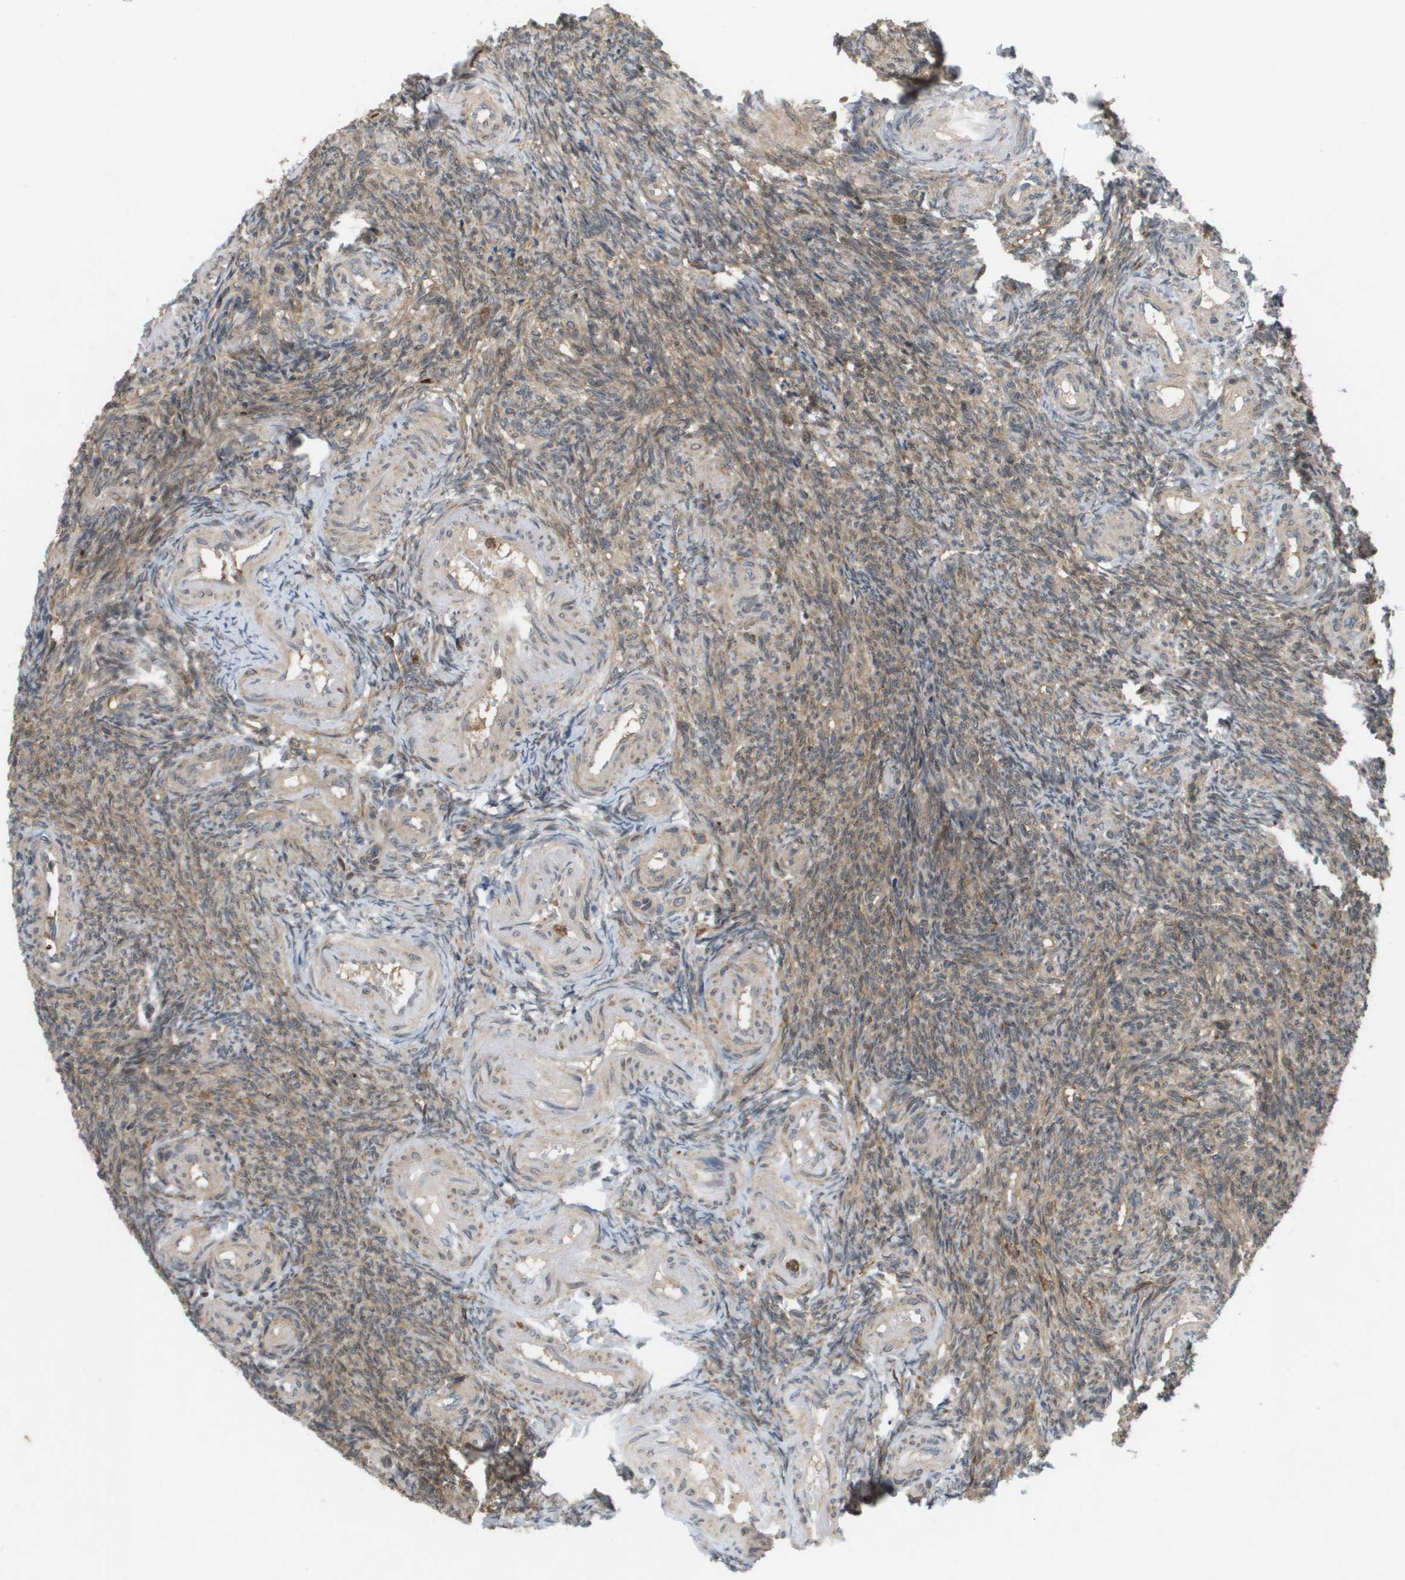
{"staining": {"intensity": "moderate", "quantity": ">75%", "location": "cytoplasmic/membranous"}, "tissue": "ovary", "cell_type": "Follicle cells", "image_type": "normal", "snomed": [{"axis": "morphology", "description": "Normal tissue, NOS"}, {"axis": "topography", "description": "Ovary"}], "caption": "Ovary was stained to show a protein in brown. There is medium levels of moderate cytoplasmic/membranous positivity in about >75% of follicle cells. Nuclei are stained in blue.", "gene": "PALD1", "patient": {"sex": "female", "age": 41}}